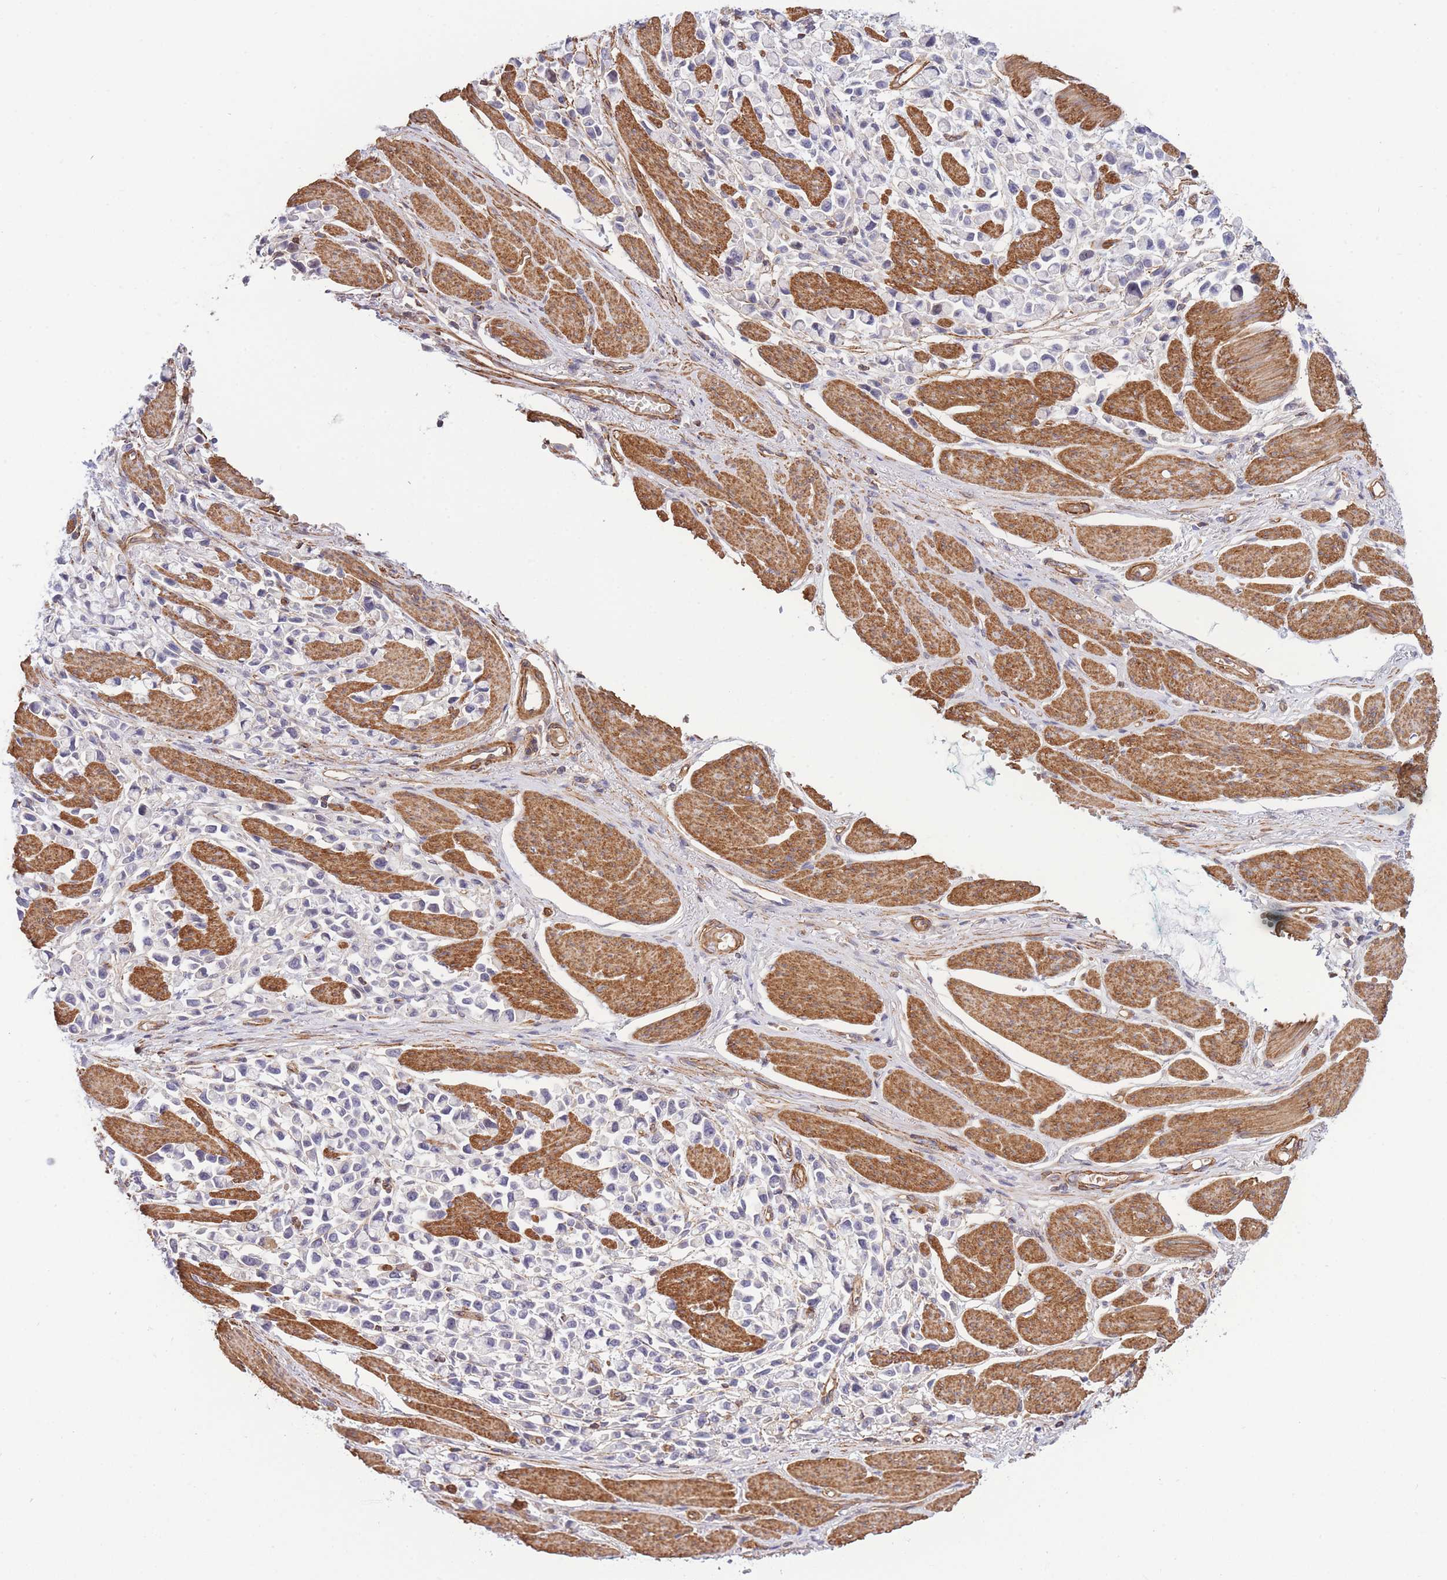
{"staining": {"intensity": "negative", "quantity": "none", "location": "none"}, "tissue": "stomach cancer", "cell_type": "Tumor cells", "image_type": "cancer", "snomed": [{"axis": "morphology", "description": "Adenocarcinoma, NOS"}, {"axis": "topography", "description": "Stomach"}], "caption": "A micrograph of human stomach adenocarcinoma is negative for staining in tumor cells. (DAB (3,3'-diaminobenzidine) immunohistochemistry (IHC) with hematoxylin counter stain).", "gene": "CDC25B", "patient": {"sex": "female", "age": 81}}